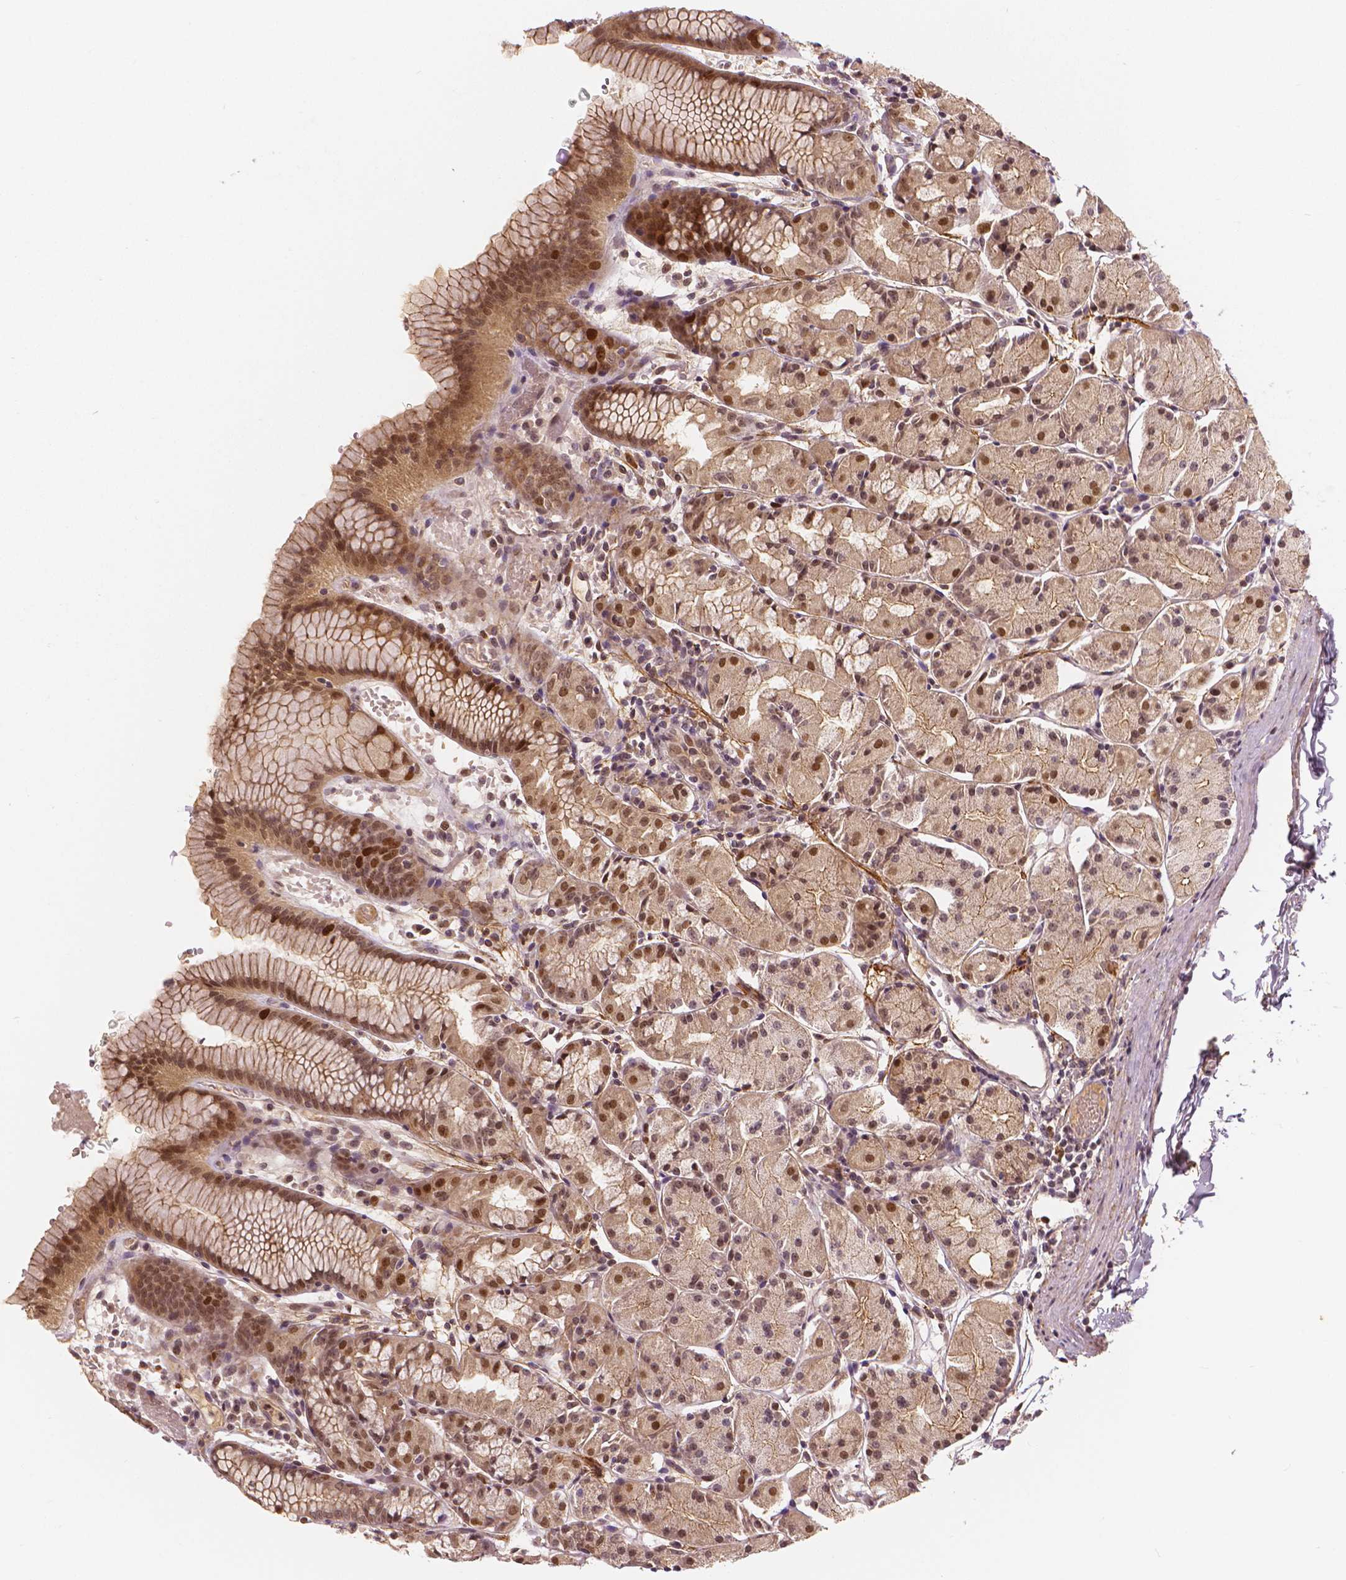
{"staining": {"intensity": "moderate", "quantity": ">75%", "location": "cytoplasmic/membranous,nuclear"}, "tissue": "stomach", "cell_type": "Glandular cells", "image_type": "normal", "snomed": [{"axis": "morphology", "description": "Normal tissue, NOS"}, {"axis": "topography", "description": "Stomach, upper"}], "caption": "Protein expression analysis of normal stomach shows moderate cytoplasmic/membranous,nuclear staining in approximately >75% of glandular cells. (DAB (3,3'-diaminobenzidine) IHC with brightfield microscopy, high magnification).", "gene": "NSD2", "patient": {"sex": "male", "age": 47}}